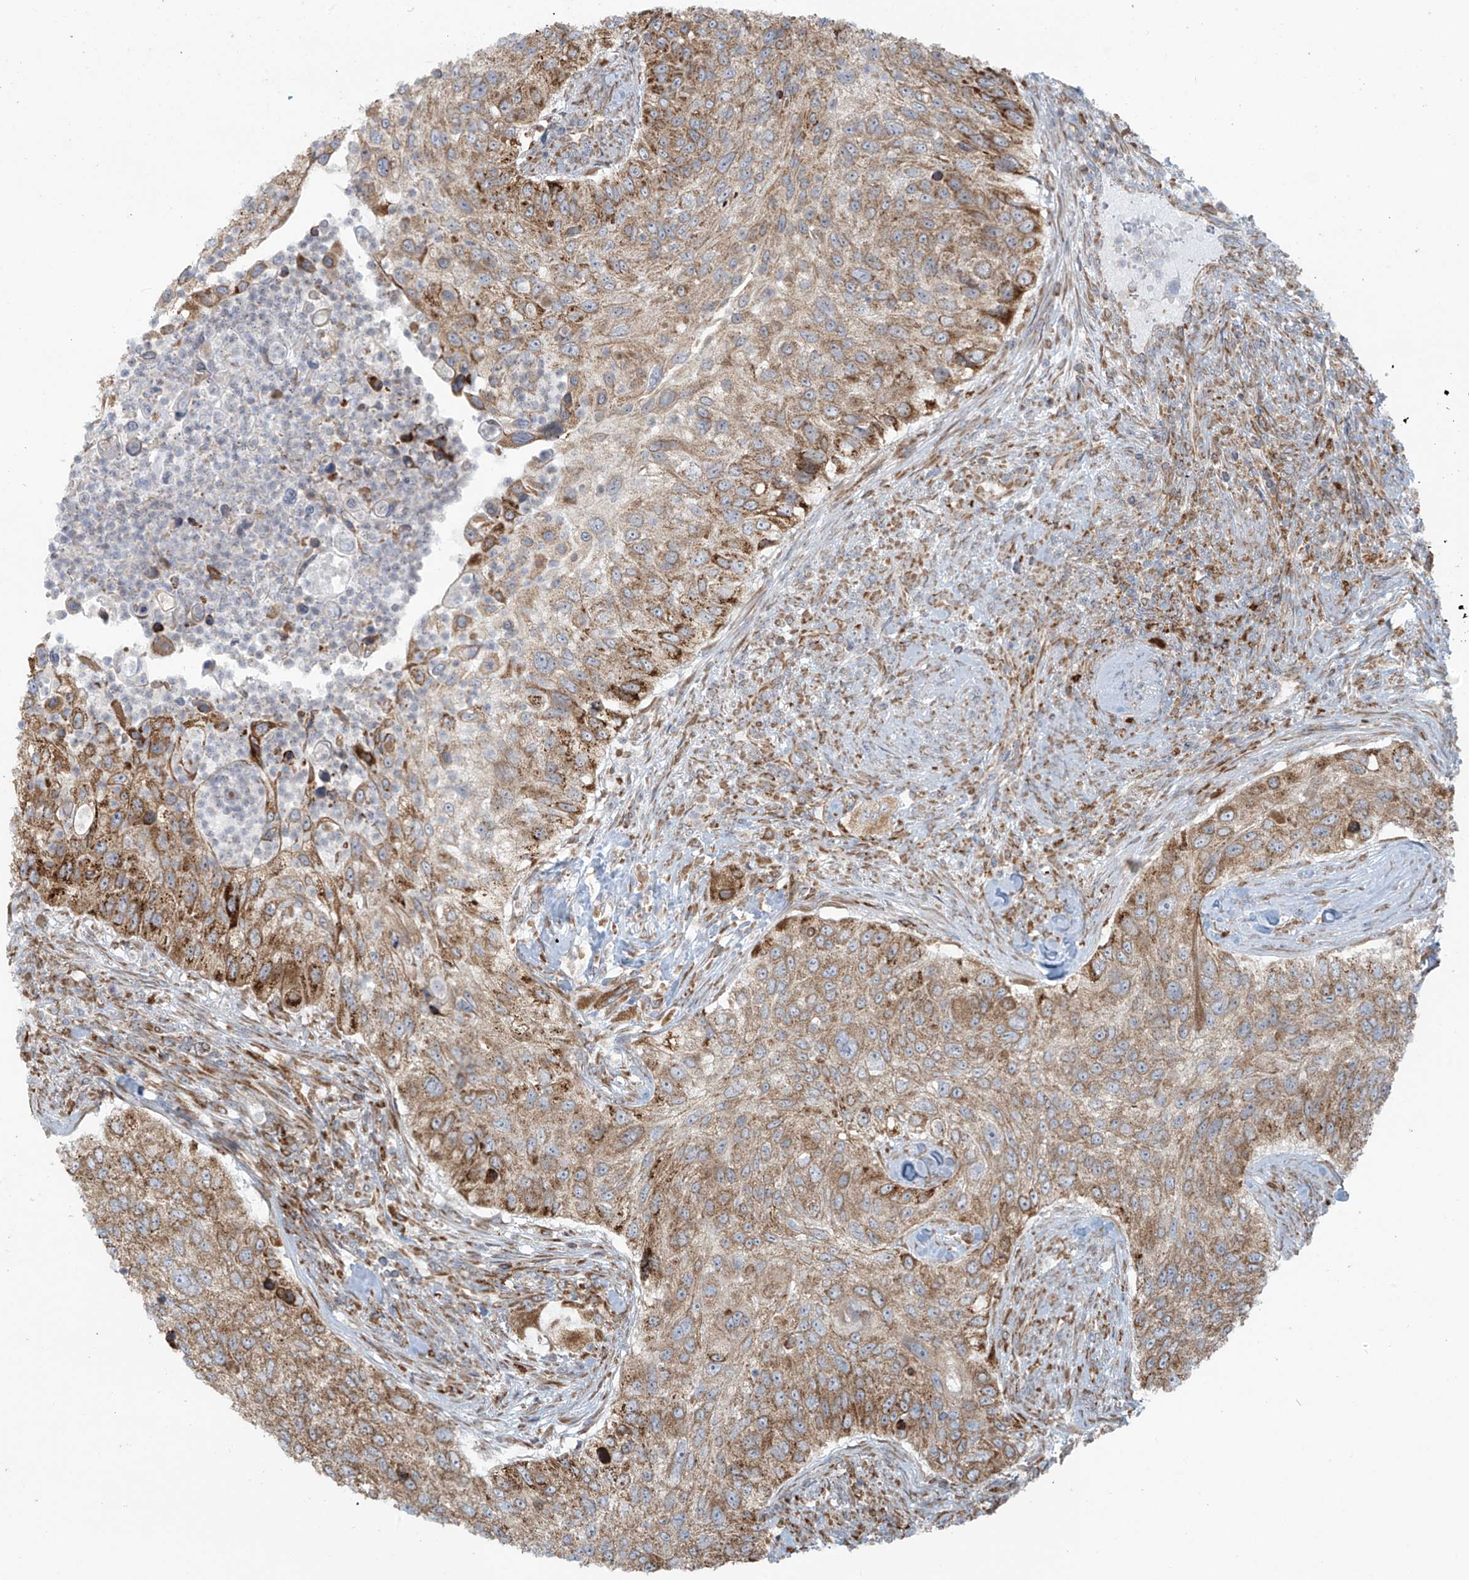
{"staining": {"intensity": "moderate", "quantity": ">75%", "location": "cytoplasmic/membranous"}, "tissue": "urothelial cancer", "cell_type": "Tumor cells", "image_type": "cancer", "snomed": [{"axis": "morphology", "description": "Urothelial carcinoma, High grade"}, {"axis": "topography", "description": "Urinary bladder"}], "caption": "Tumor cells demonstrate medium levels of moderate cytoplasmic/membranous staining in approximately >75% of cells in urothelial cancer. (brown staining indicates protein expression, while blue staining denotes nuclei).", "gene": "KATNIP", "patient": {"sex": "female", "age": 60}}